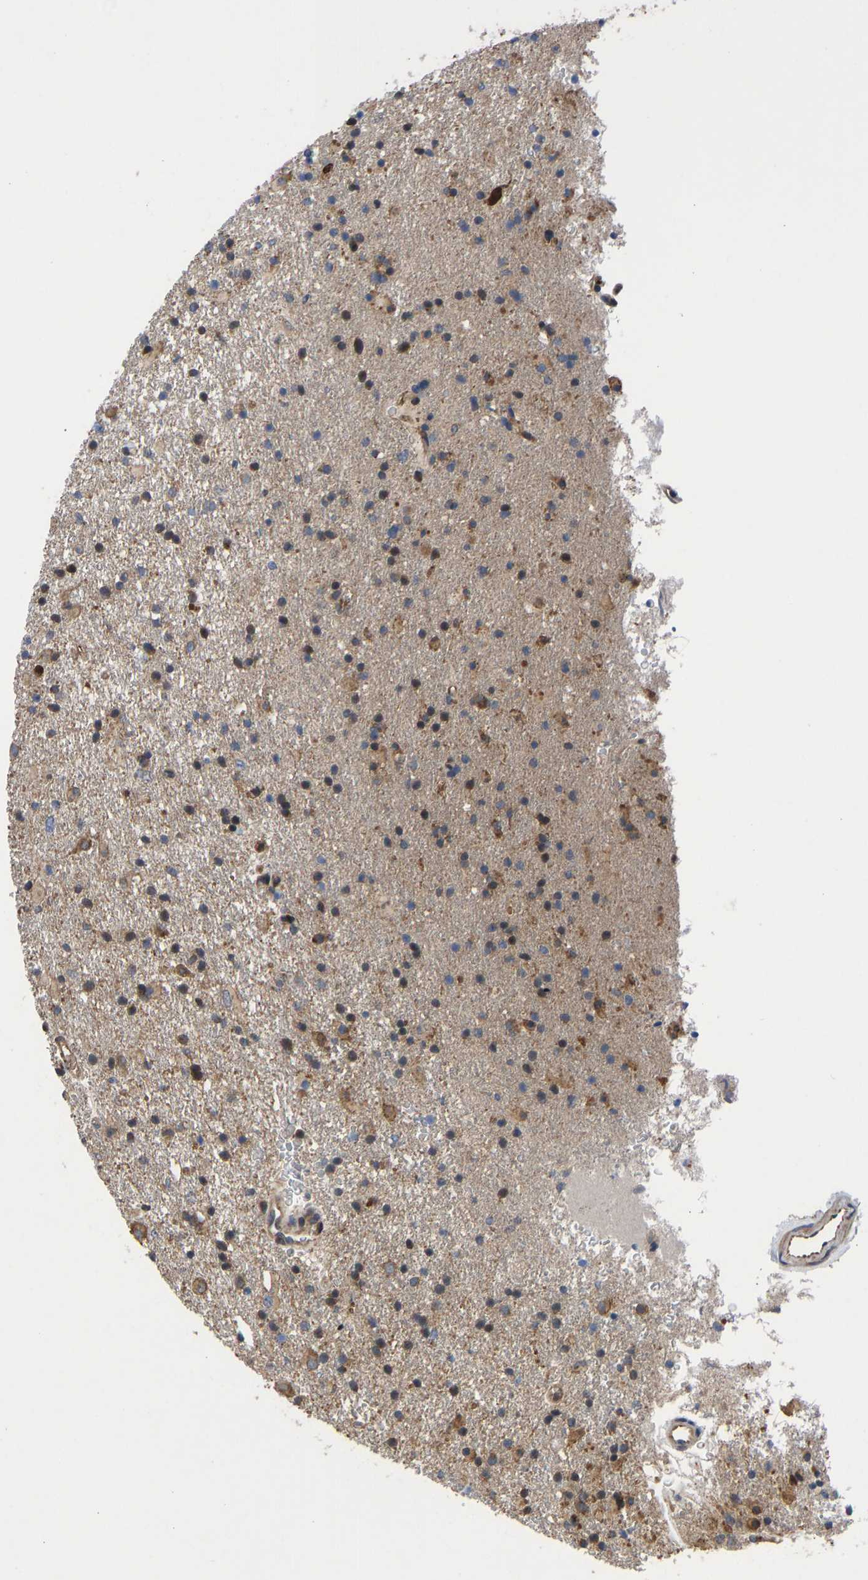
{"staining": {"intensity": "moderate", "quantity": ">75%", "location": "cytoplasmic/membranous"}, "tissue": "glioma", "cell_type": "Tumor cells", "image_type": "cancer", "snomed": [{"axis": "morphology", "description": "Glioma, malignant, Low grade"}, {"axis": "topography", "description": "Brain"}], "caption": "Immunohistochemistry (IHC) staining of glioma, which shows medium levels of moderate cytoplasmic/membranous positivity in about >75% of tumor cells indicating moderate cytoplasmic/membranous protein expression. The staining was performed using DAB (3,3'-diaminobenzidine) (brown) for protein detection and nuclei were counterstained in hematoxylin (blue).", "gene": "FRRS1", "patient": {"sex": "male", "age": 65}}